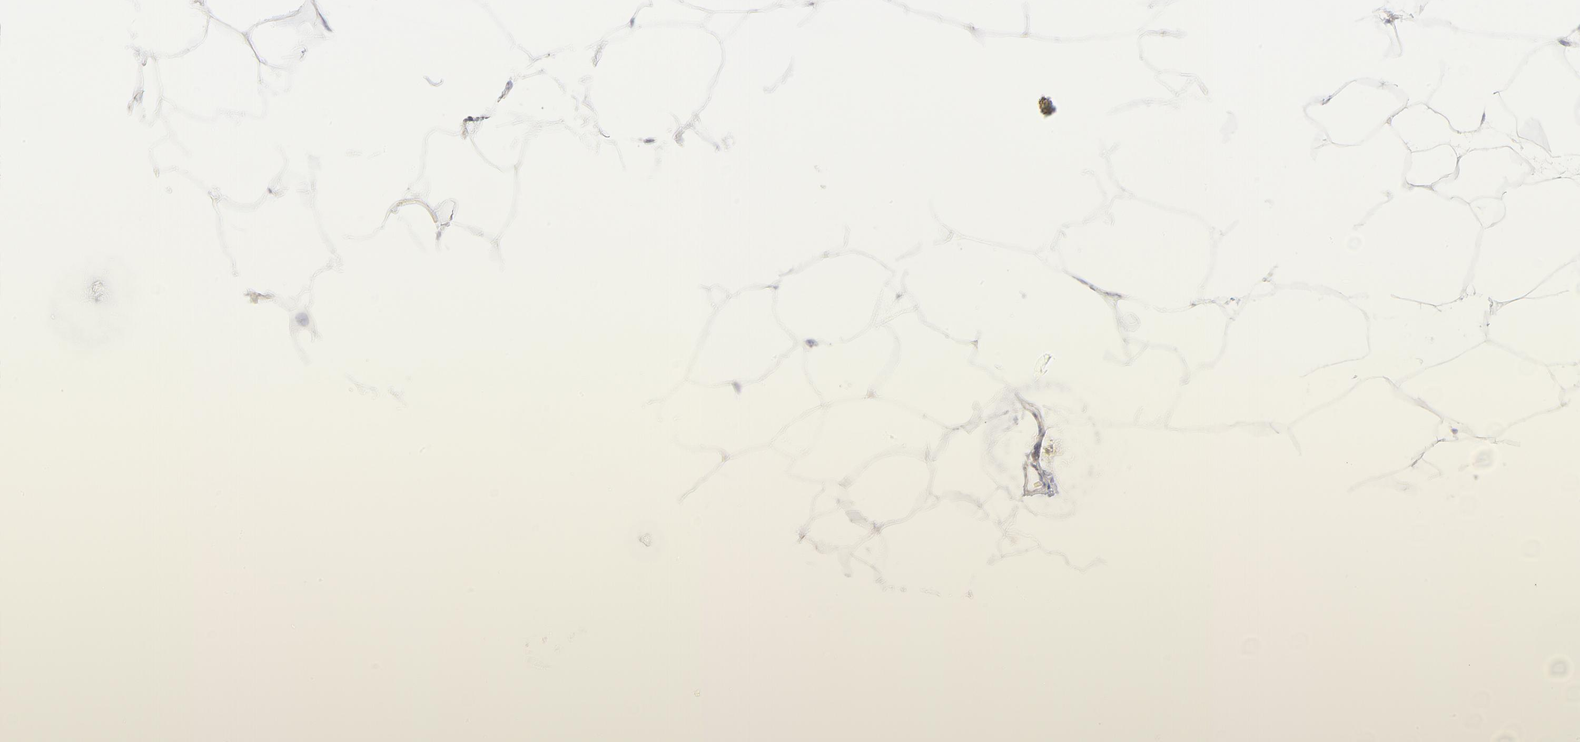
{"staining": {"intensity": "negative", "quantity": "none", "location": "none"}, "tissue": "adipose tissue", "cell_type": "Adipocytes", "image_type": "normal", "snomed": [{"axis": "morphology", "description": "Normal tissue, NOS"}, {"axis": "morphology", "description": "Duct carcinoma"}, {"axis": "topography", "description": "Breast"}, {"axis": "topography", "description": "Adipose tissue"}], "caption": "IHC photomicrograph of normal adipose tissue stained for a protein (brown), which exhibits no positivity in adipocytes.", "gene": "ACTA2", "patient": {"sex": "female", "age": 37}}